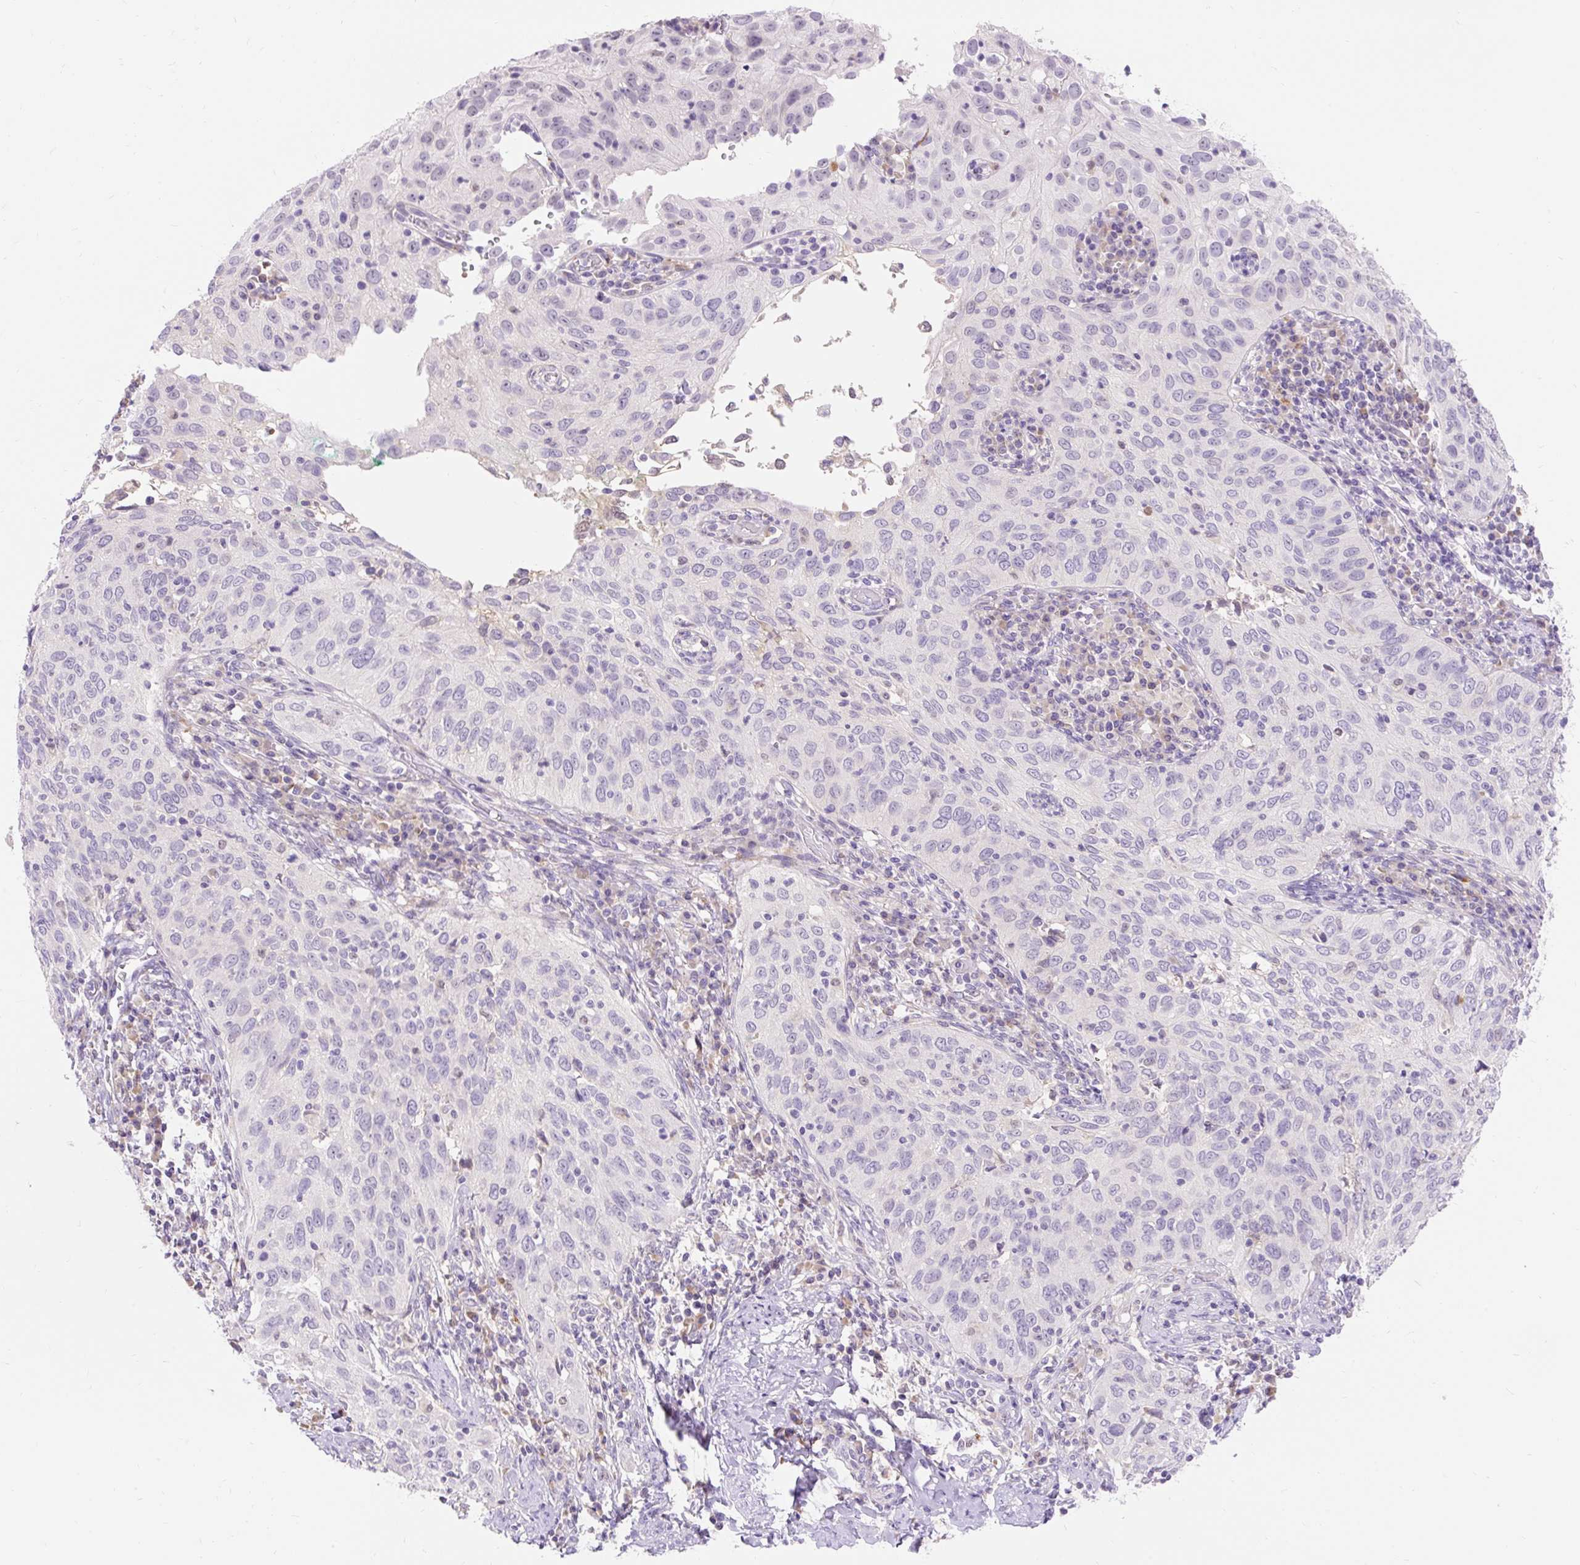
{"staining": {"intensity": "negative", "quantity": "none", "location": "none"}, "tissue": "cervical cancer", "cell_type": "Tumor cells", "image_type": "cancer", "snomed": [{"axis": "morphology", "description": "Squamous cell carcinoma, NOS"}, {"axis": "topography", "description": "Cervix"}], "caption": "This is a micrograph of immunohistochemistry (IHC) staining of cervical cancer, which shows no staining in tumor cells.", "gene": "TMEM150C", "patient": {"sex": "female", "age": 52}}